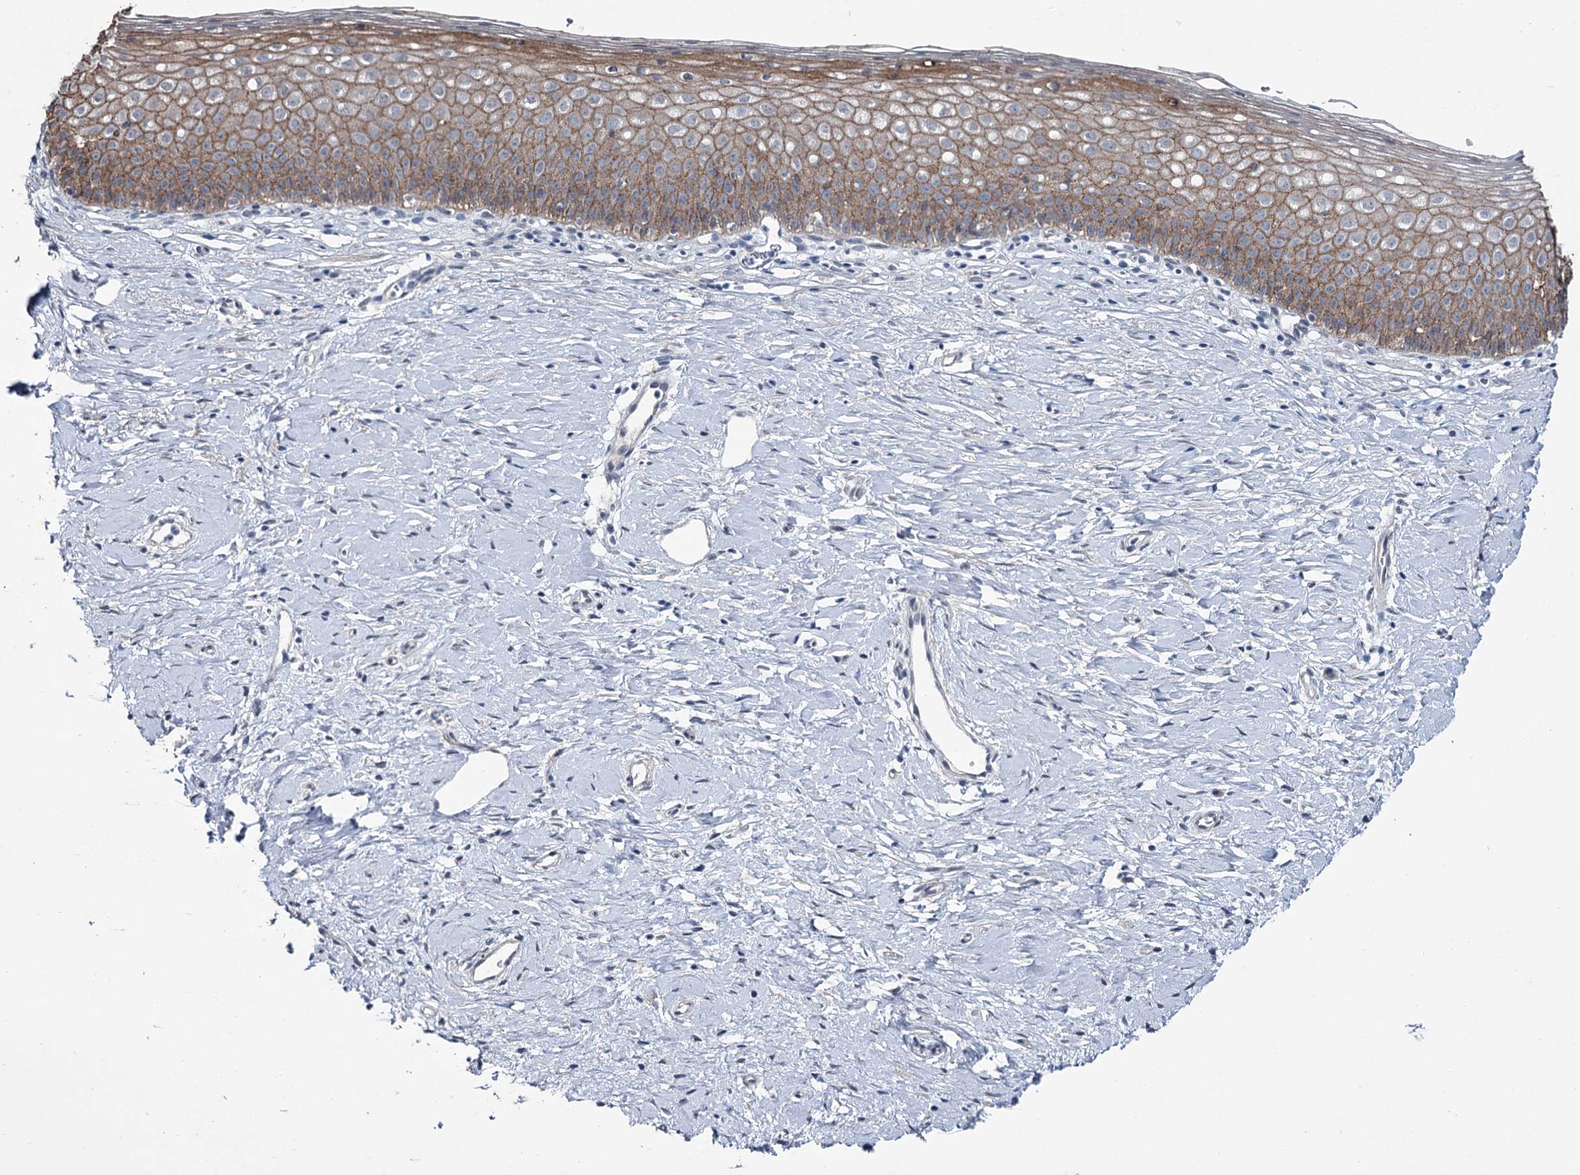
{"staining": {"intensity": "moderate", "quantity": "25%-75%", "location": "cytoplasmic/membranous"}, "tissue": "cervix", "cell_type": "Glandular cells", "image_type": "normal", "snomed": [{"axis": "morphology", "description": "Normal tissue, NOS"}, {"axis": "topography", "description": "Cervix"}], "caption": "Glandular cells demonstrate medium levels of moderate cytoplasmic/membranous expression in approximately 25%-75% of cells in normal cervix.", "gene": "FAM120B", "patient": {"sex": "female", "age": 57}}